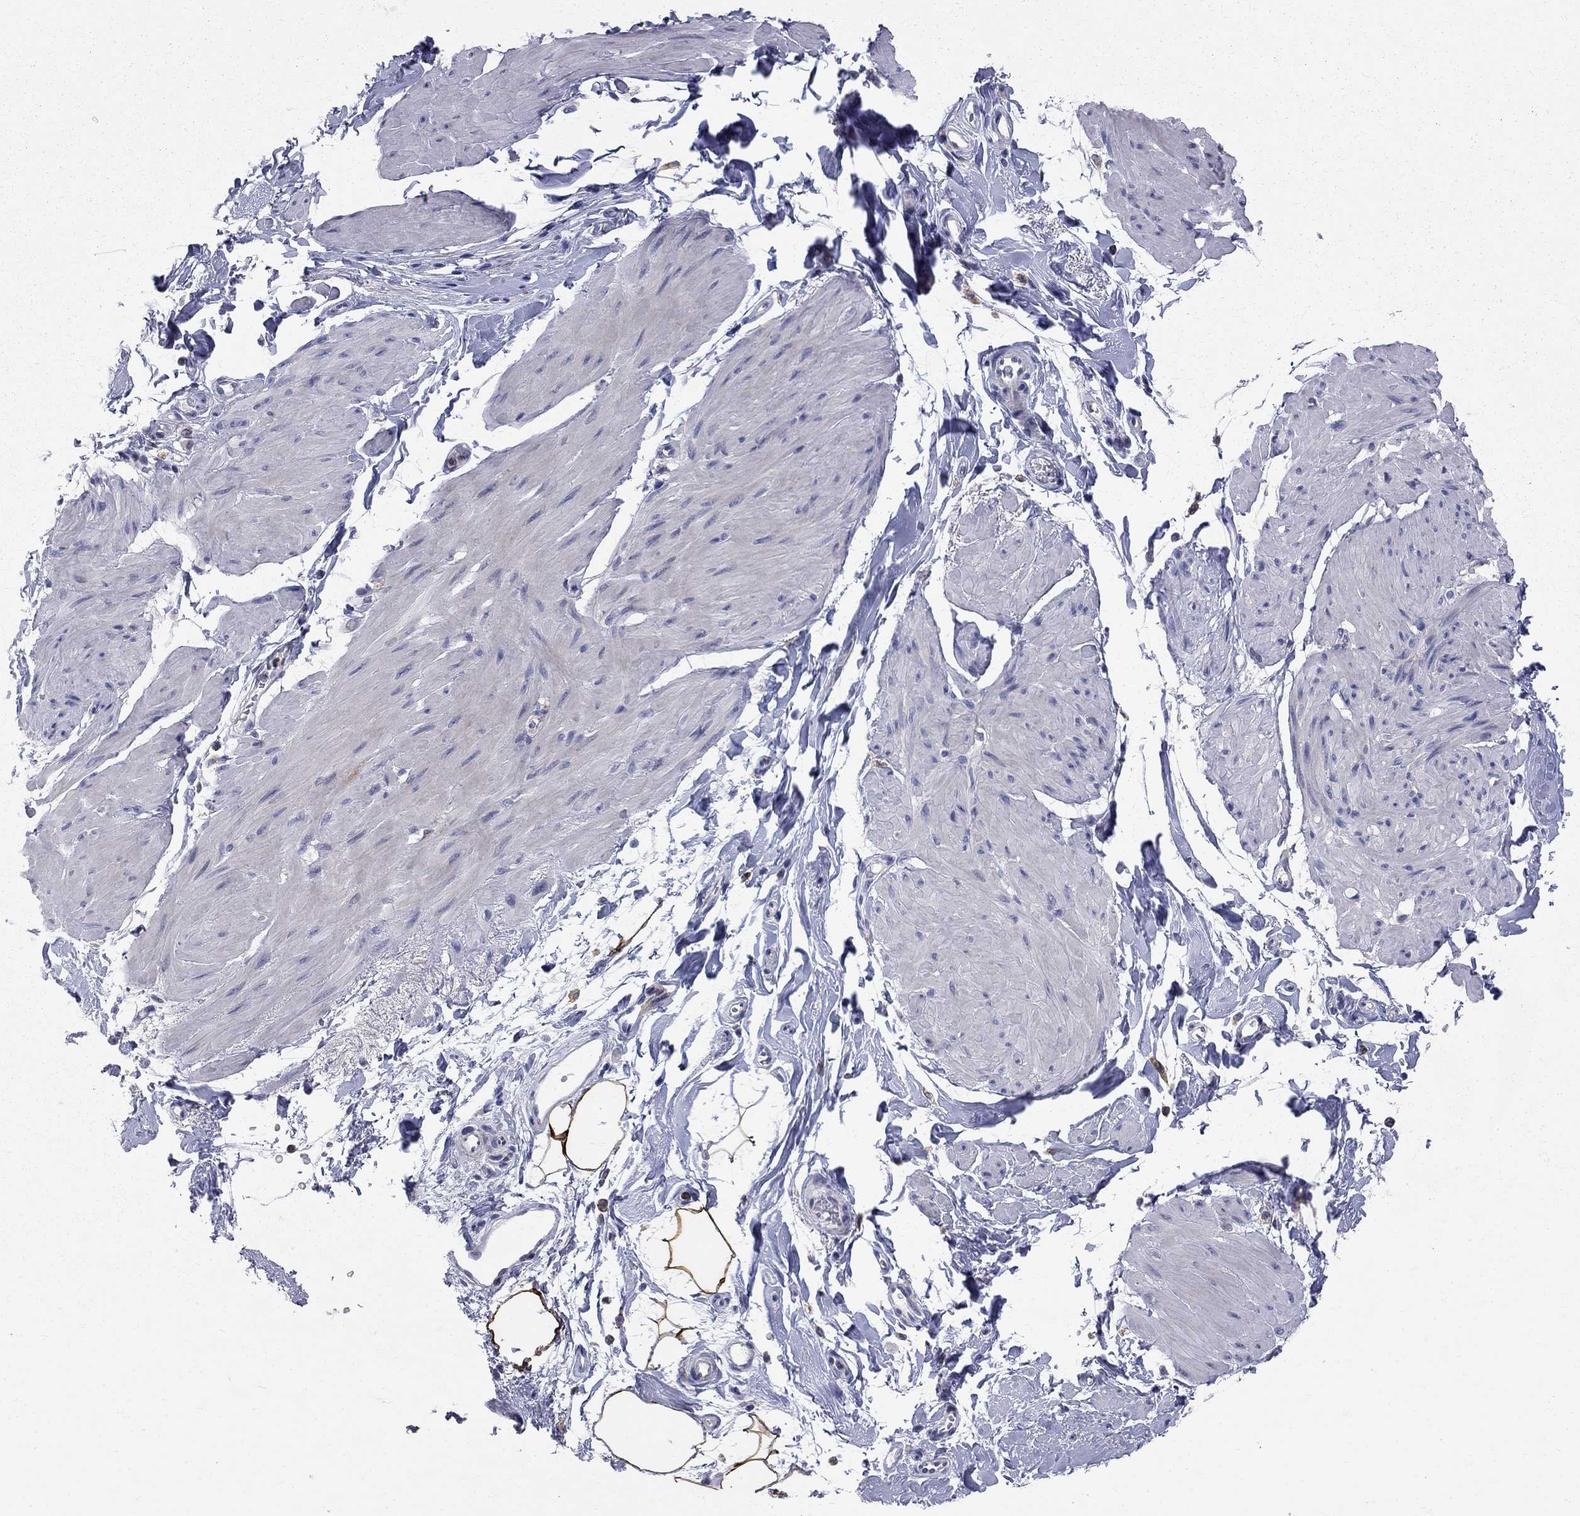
{"staining": {"intensity": "negative", "quantity": "none", "location": "none"}, "tissue": "smooth muscle", "cell_type": "Smooth muscle cells", "image_type": "normal", "snomed": [{"axis": "morphology", "description": "Normal tissue, NOS"}, {"axis": "topography", "description": "Adipose tissue"}, {"axis": "topography", "description": "Smooth muscle"}, {"axis": "topography", "description": "Peripheral nerve tissue"}], "caption": "Immunohistochemistry (IHC) image of unremarkable smooth muscle: human smooth muscle stained with DAB reveals no significant protein staining in smooth muscle cells. Nuclei are stained in blue.", "gene": "ACSL1", "patient": {"sex": "male", "age": 83}}